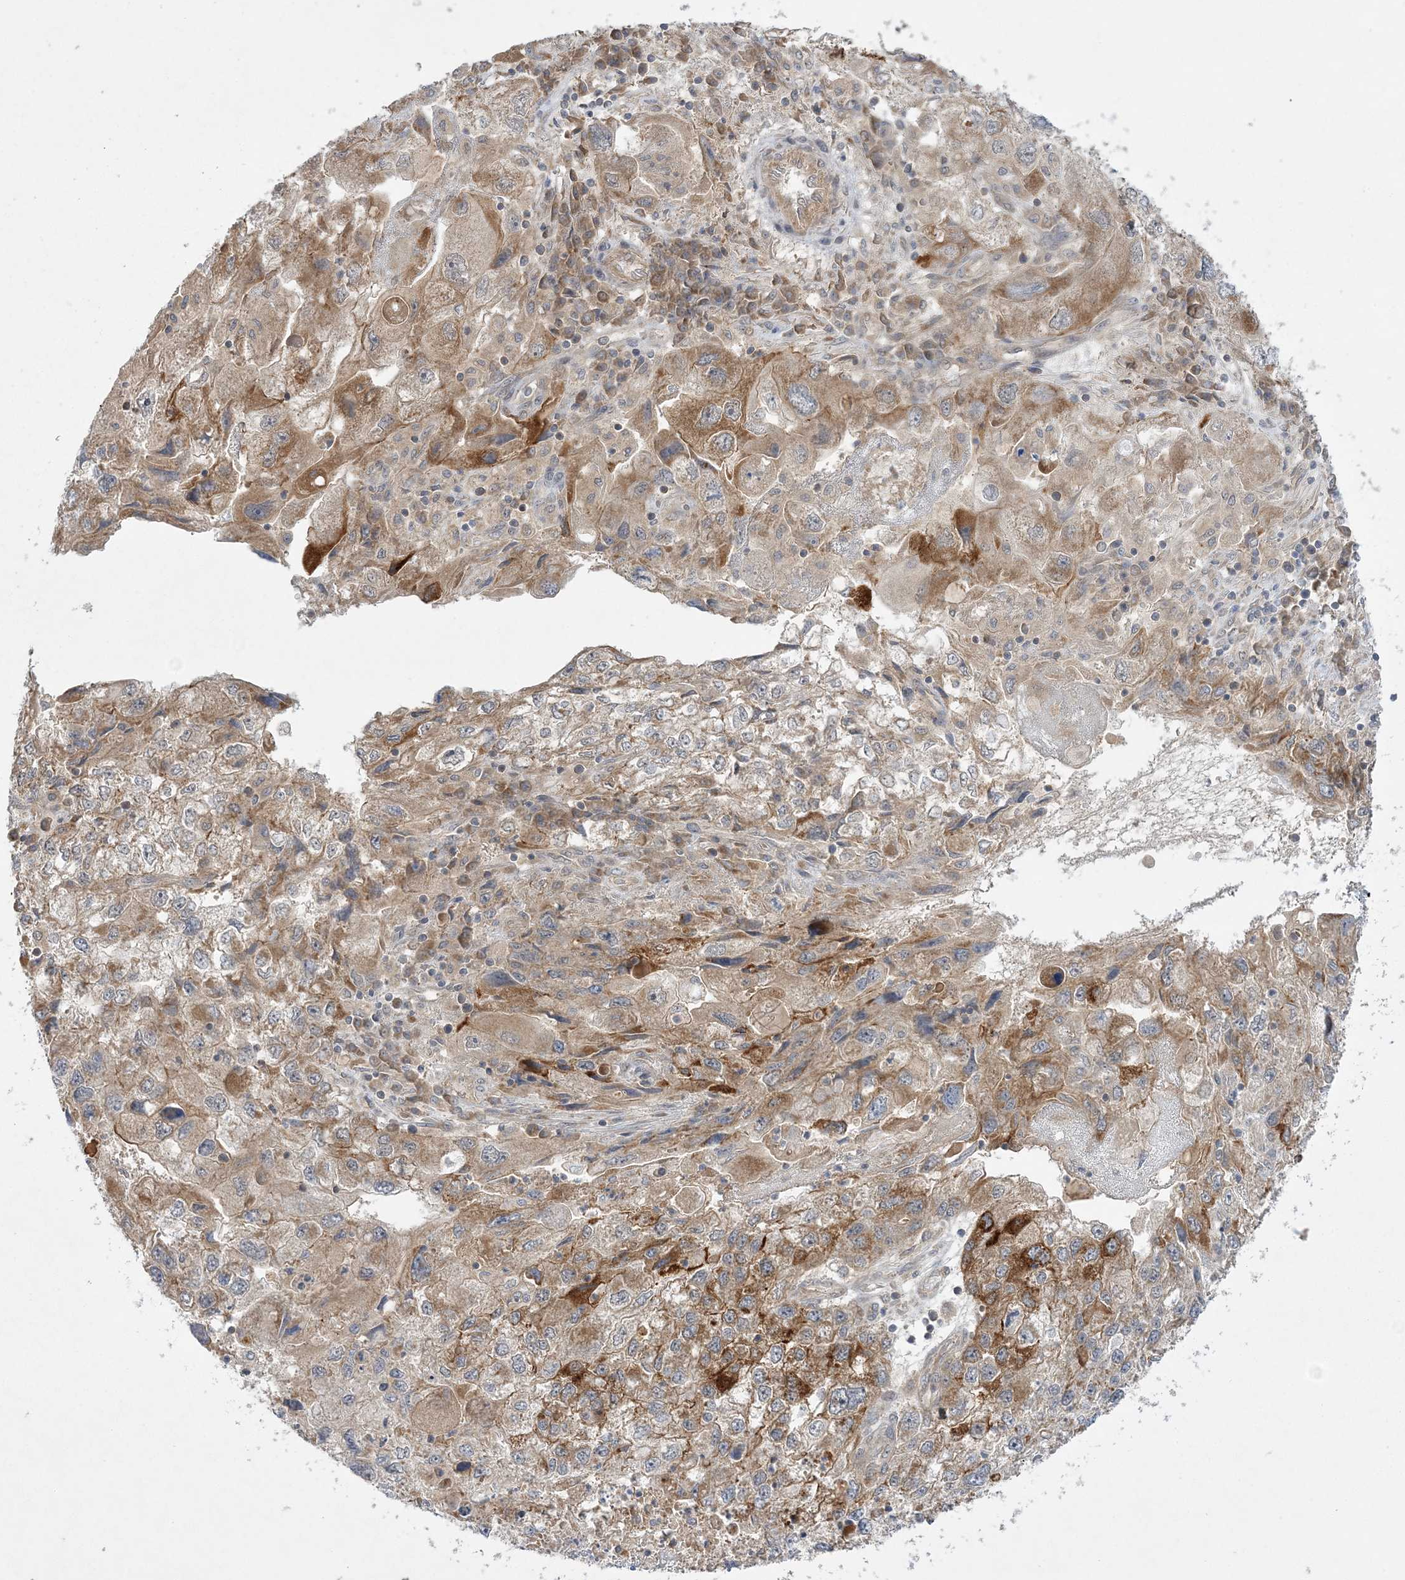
{"staining": {"intensity": "strong", "quantity": "<25%", "location": "cytoplasmic/membranous"}, "tissue": "endometrial cancer", "cell_type": "Tumor cells", "image_type": "cancer", "snomed": [{"axis": "morphology", "description": "Adenocarcinoma, NOS"}, {"axis": "topography", "description": "Endometrium"}], "caption": "A brown stain labels strong cytoplasmic/membranous expression of a protein in human endometrial adenocarcinoma tumor cells. The staining was performed using DAB (3,3'-diaminobenzidine) to visualize the protein expression in brown, while the nuclei were stained in blue with hematoxylin (Magnification: 20x).", "gene": "MMADHC", "patient": {"sex": "female", "age": 49}}